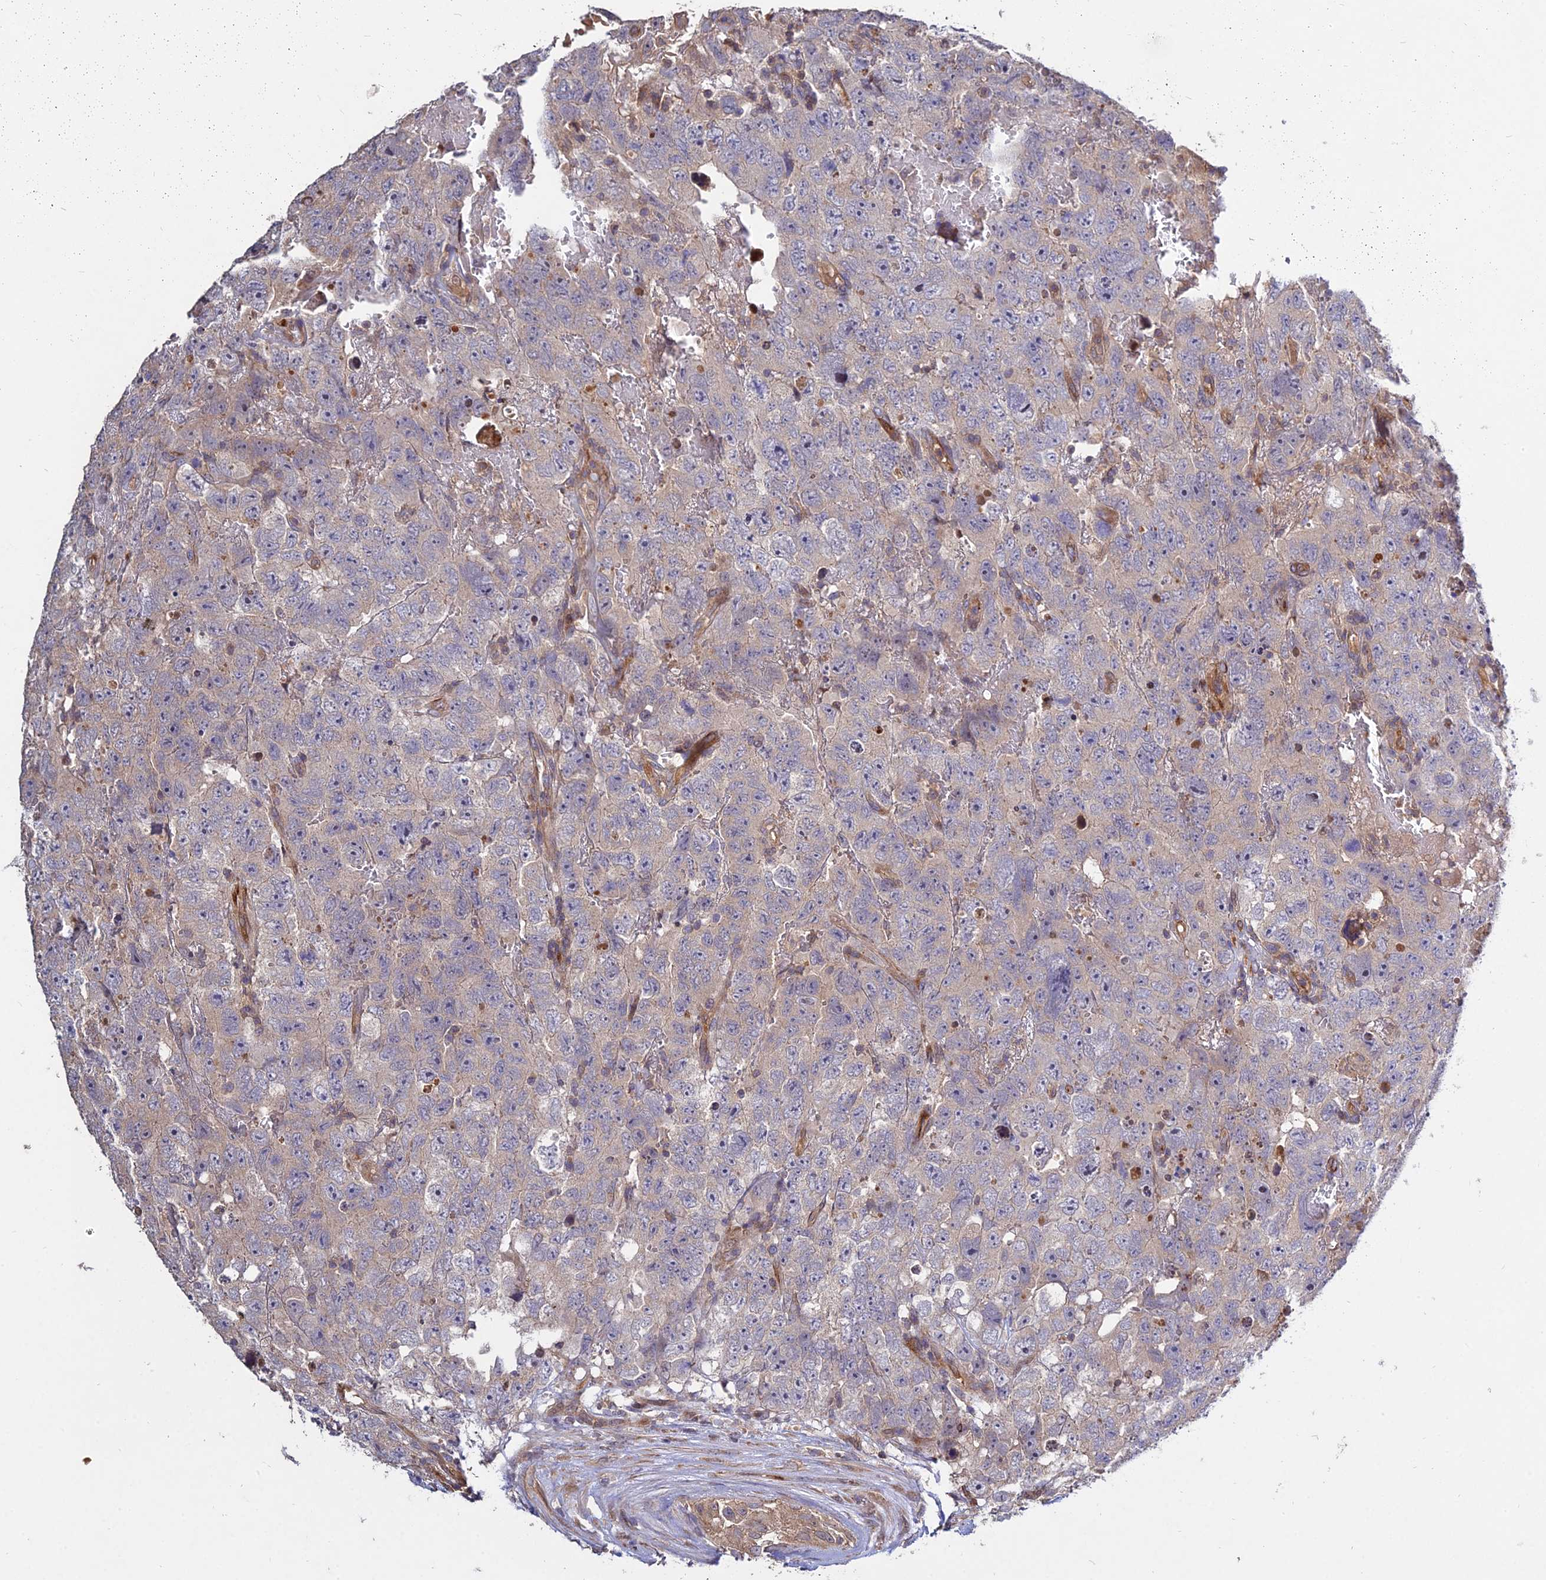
{"staining": {"intensity": "negative", "quantity": "none", "location": "none"}, "tissue": "testis cancer", "cell_type": "Tumor cells", "image_type": "cancer", "snomed": [{"axis": "morphology", "description": "Carcinoma, Embryonal, NOS"}, {"axis": "topography", "description": "Testis"}], "caption": "This image is of testis cancer (embryonal carcinoma) stained with IHC to label a protein in brown with the nuclei are counter-stained blue. There is no staining in tumor cells.", "gene": "GRTP1", "patient": {"sex": "male", "age": 45}}